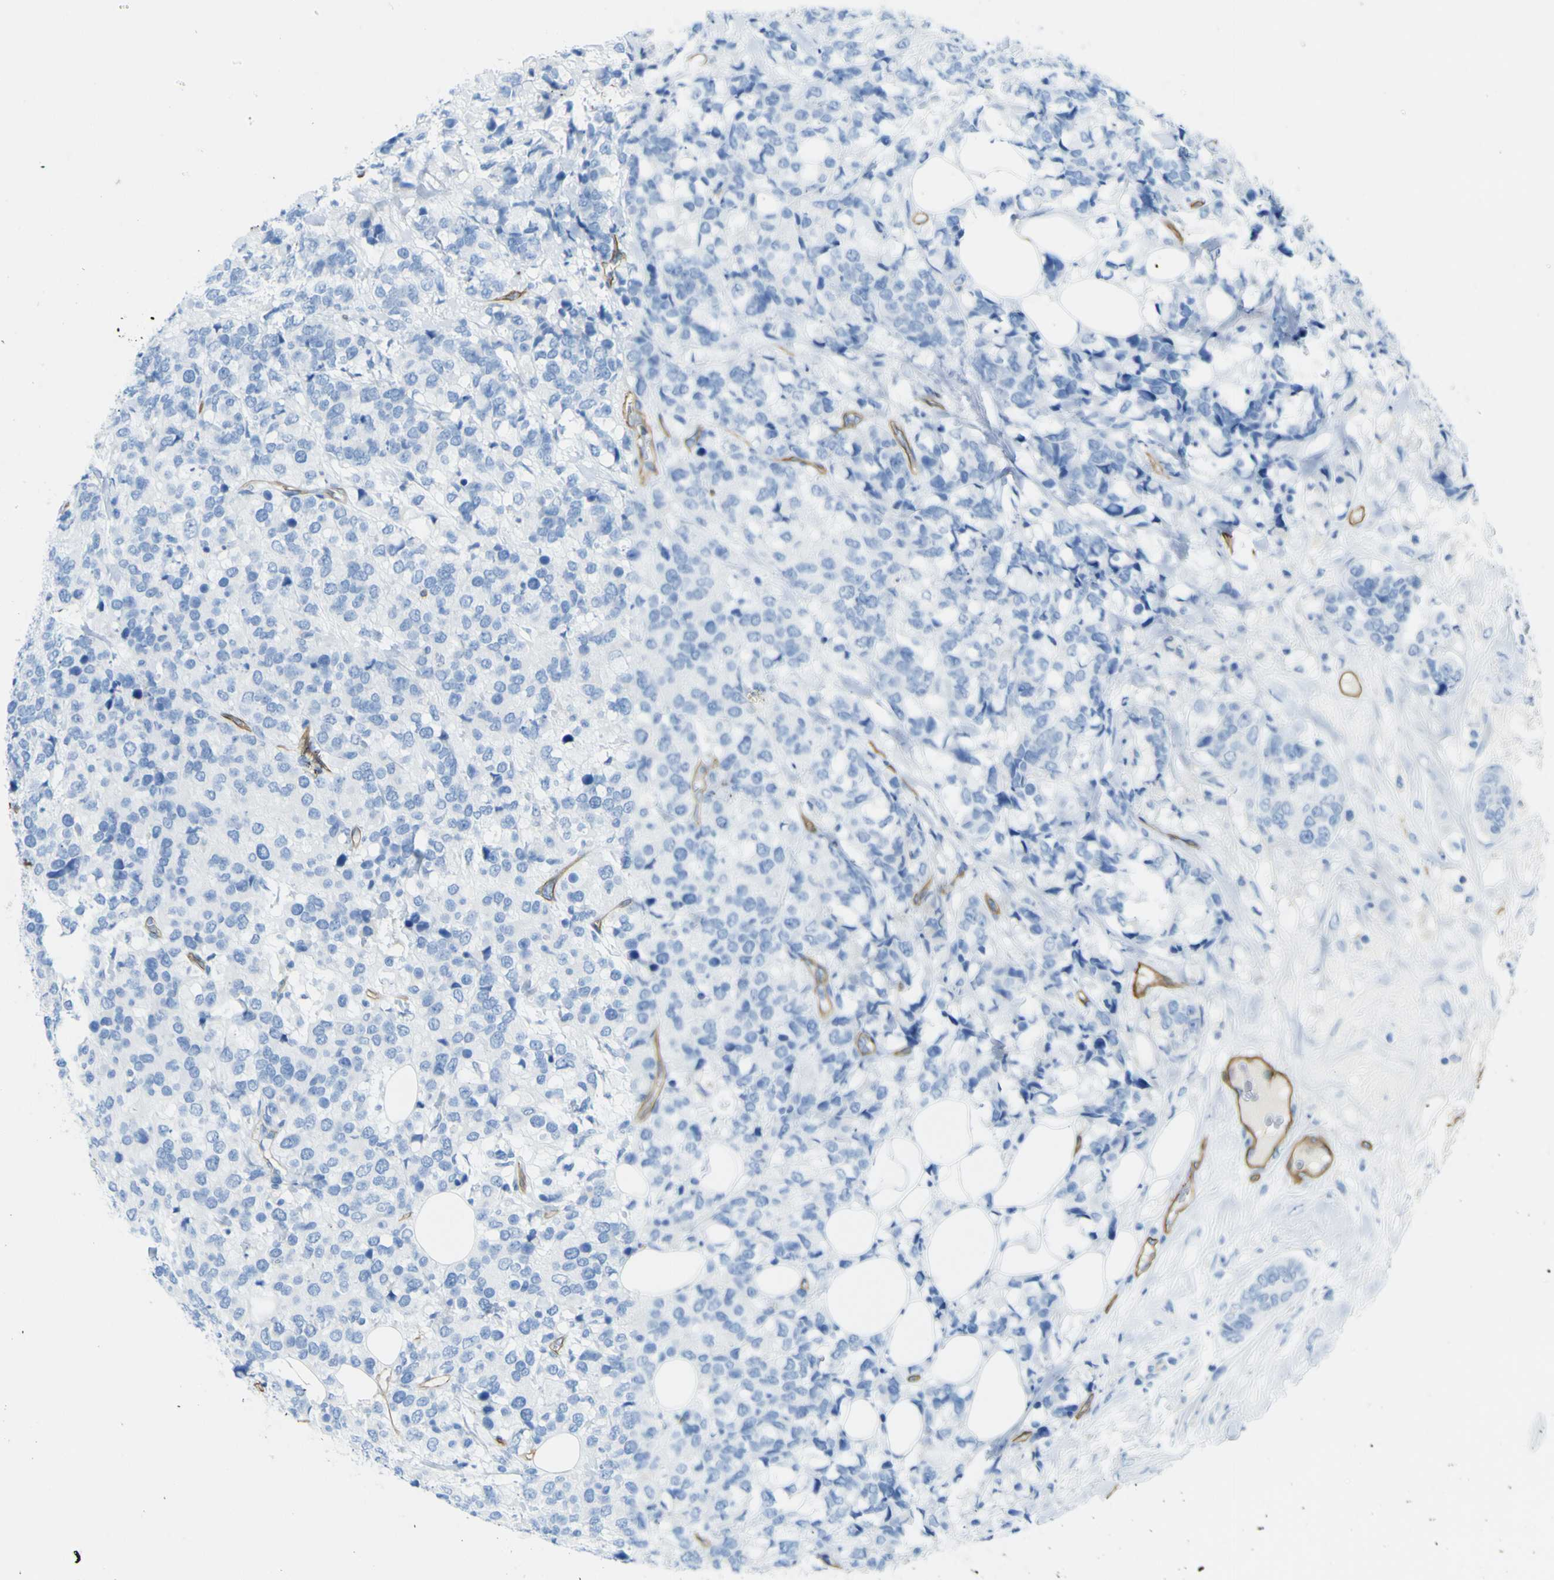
{"staining": {"intensity": "negative", "quantity": "none", "location": "none"}, "tissue": "breast cancer", "cell_type": "Tumor cells", "image_type": "cancer", "snomed": [{"axis": "morphology", "description": "Lobular carcinoma"}, {"axis": "topography", "description": "Breast"}], "caption": "Histopathology image shows no significant protein expression in tumor cells of breast cancer (lobular carcinoma). The staining is performed using DAB brown chromogen with nuclei counter-stained in using hematoxylin.", "gene": "CD93", "patient": {"sex": "female", "age": 59}}